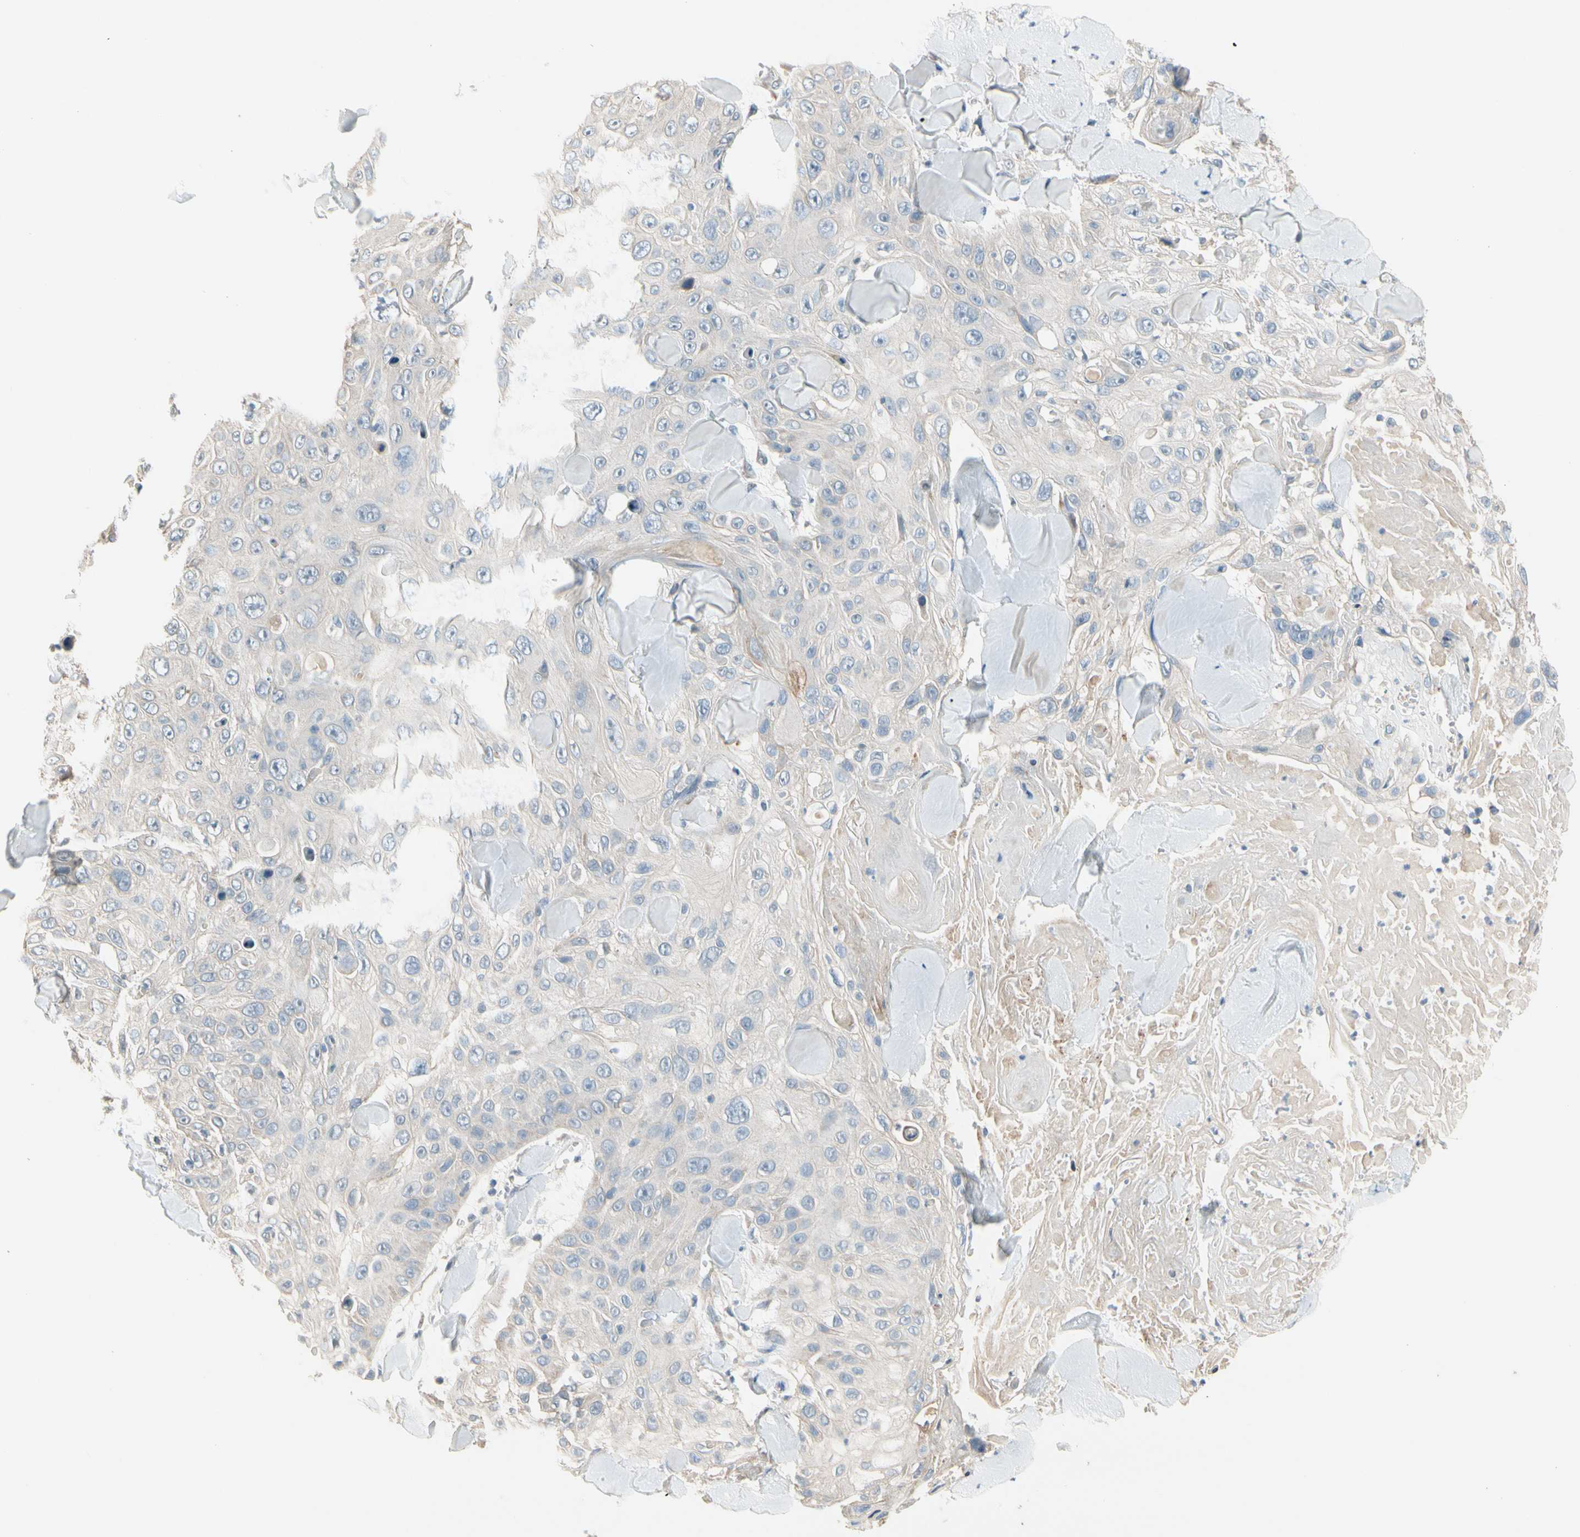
{"staining": {"intensity": "negative", "quantity": "none", "location": "none"}, "tissue": "skin cancer", "cell_type": "Tumor cells", "image_type": "cancer", "snomed": [{"axis": "morphology", "description": "Squamous cell carcinoma, NOS"}, {"axis": "topography", "description": "Skin"}], "caption": "Immunohistochemical staining of human skin squamous cell carcinoma shows no significant positivity in tumor cells. The staining was performed using DAB (3,3'-diaminobenzidine) to visualize the protein expression in brown, while the nuclei were stained in blue with hematoxylin (Magnification: 20x).", "gene": "PIP5K1B", "patient": {"sex": "male", "age": 86}}